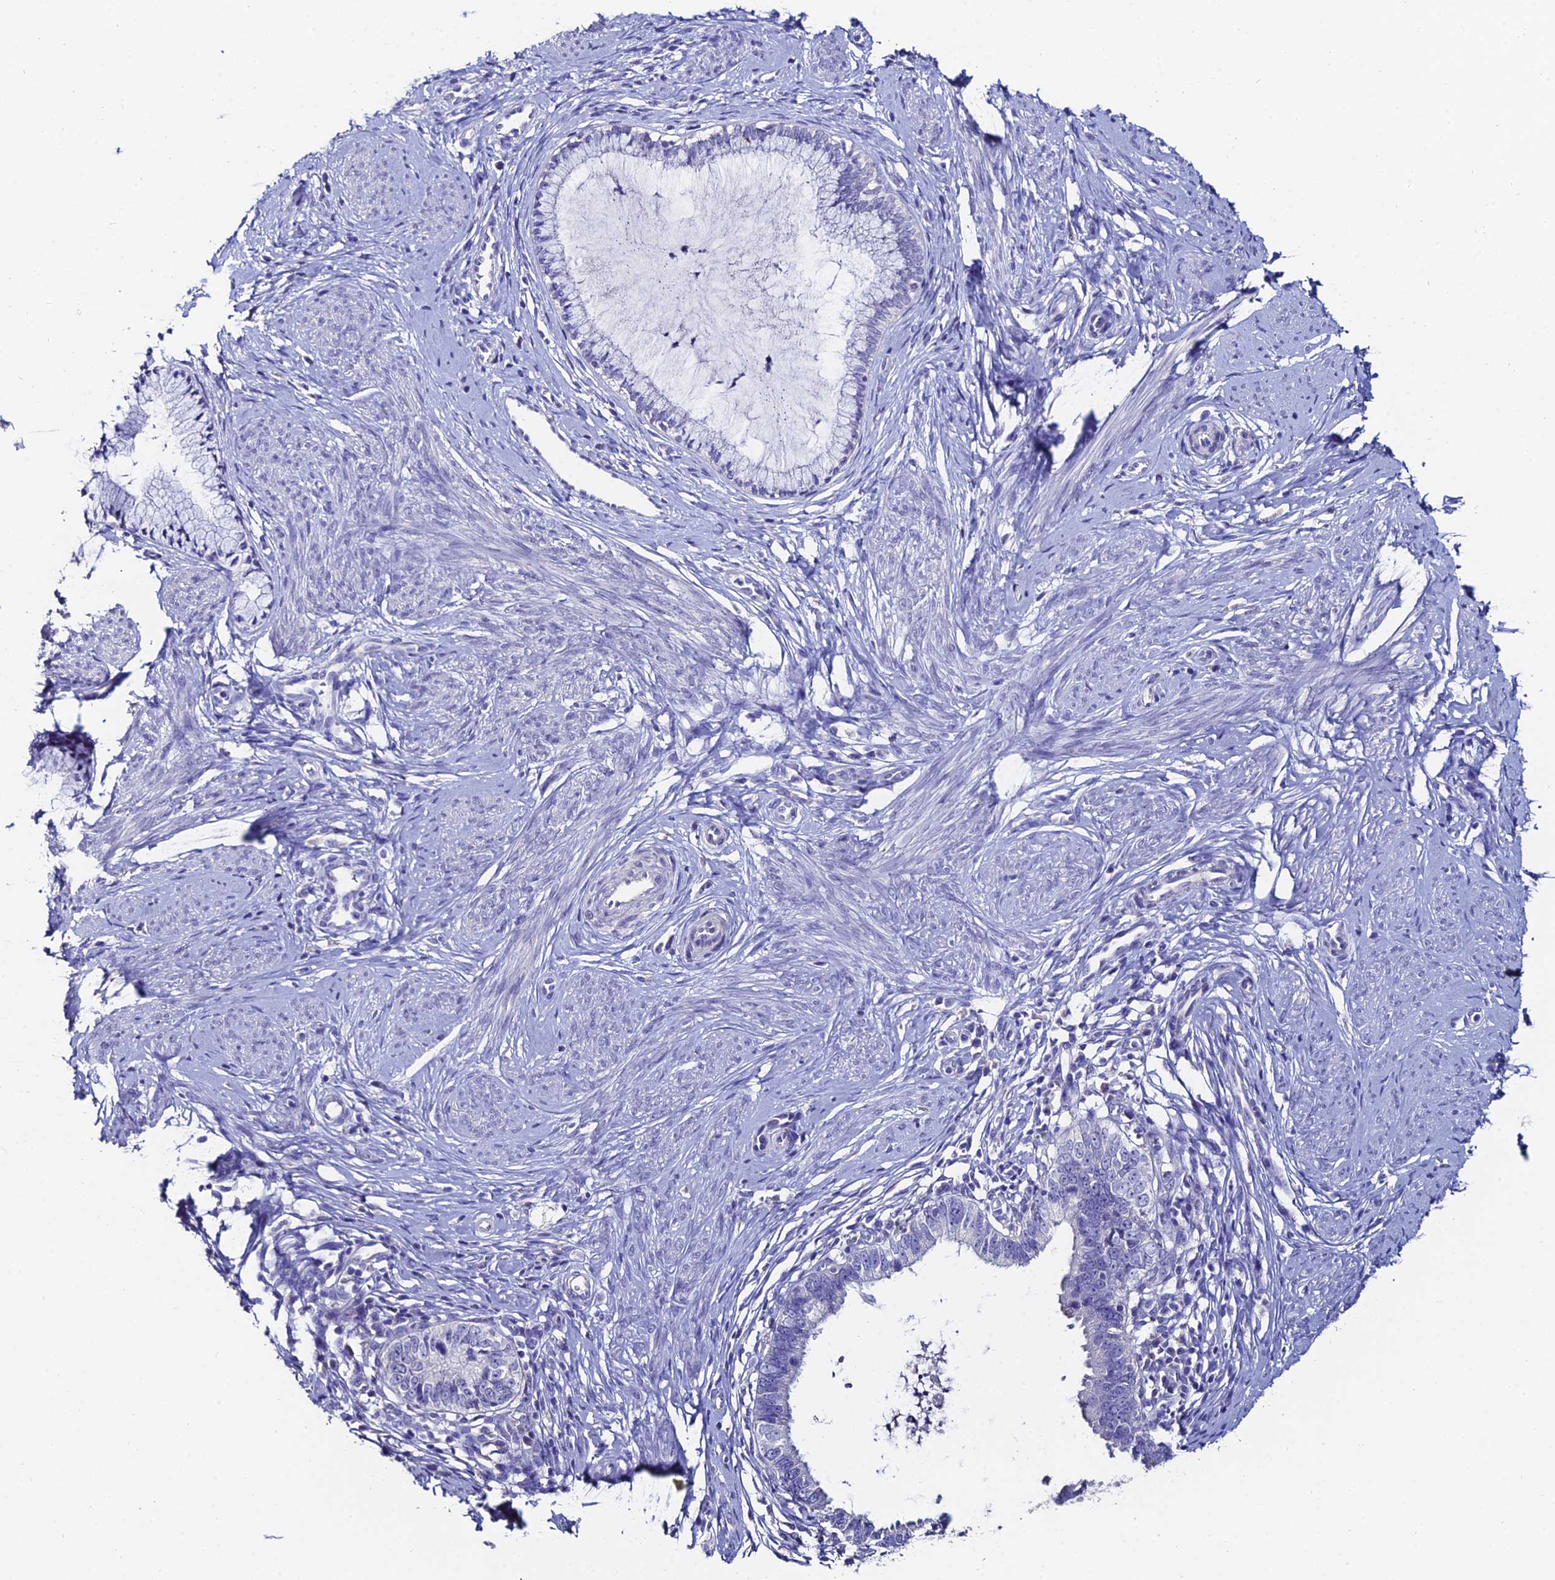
{"staining": {"intensity": "negative", "quantity": "none", "location": "none"}, "tissue": "cervical cancer", "cell_type": "Tumor cells", "image_type": "cancer", "snomed": [{"axis": "morphology", "description": "Adenocarcinoma, NOS"}, {"axis": "topography", "description": "Cervix"}], "caption": "Image shows no significant protein expression in tumor cells of cervical cancer (adenocarcinoma).", "gene": "ESRRG", "patient": {"sex": "female", "age": 36}}